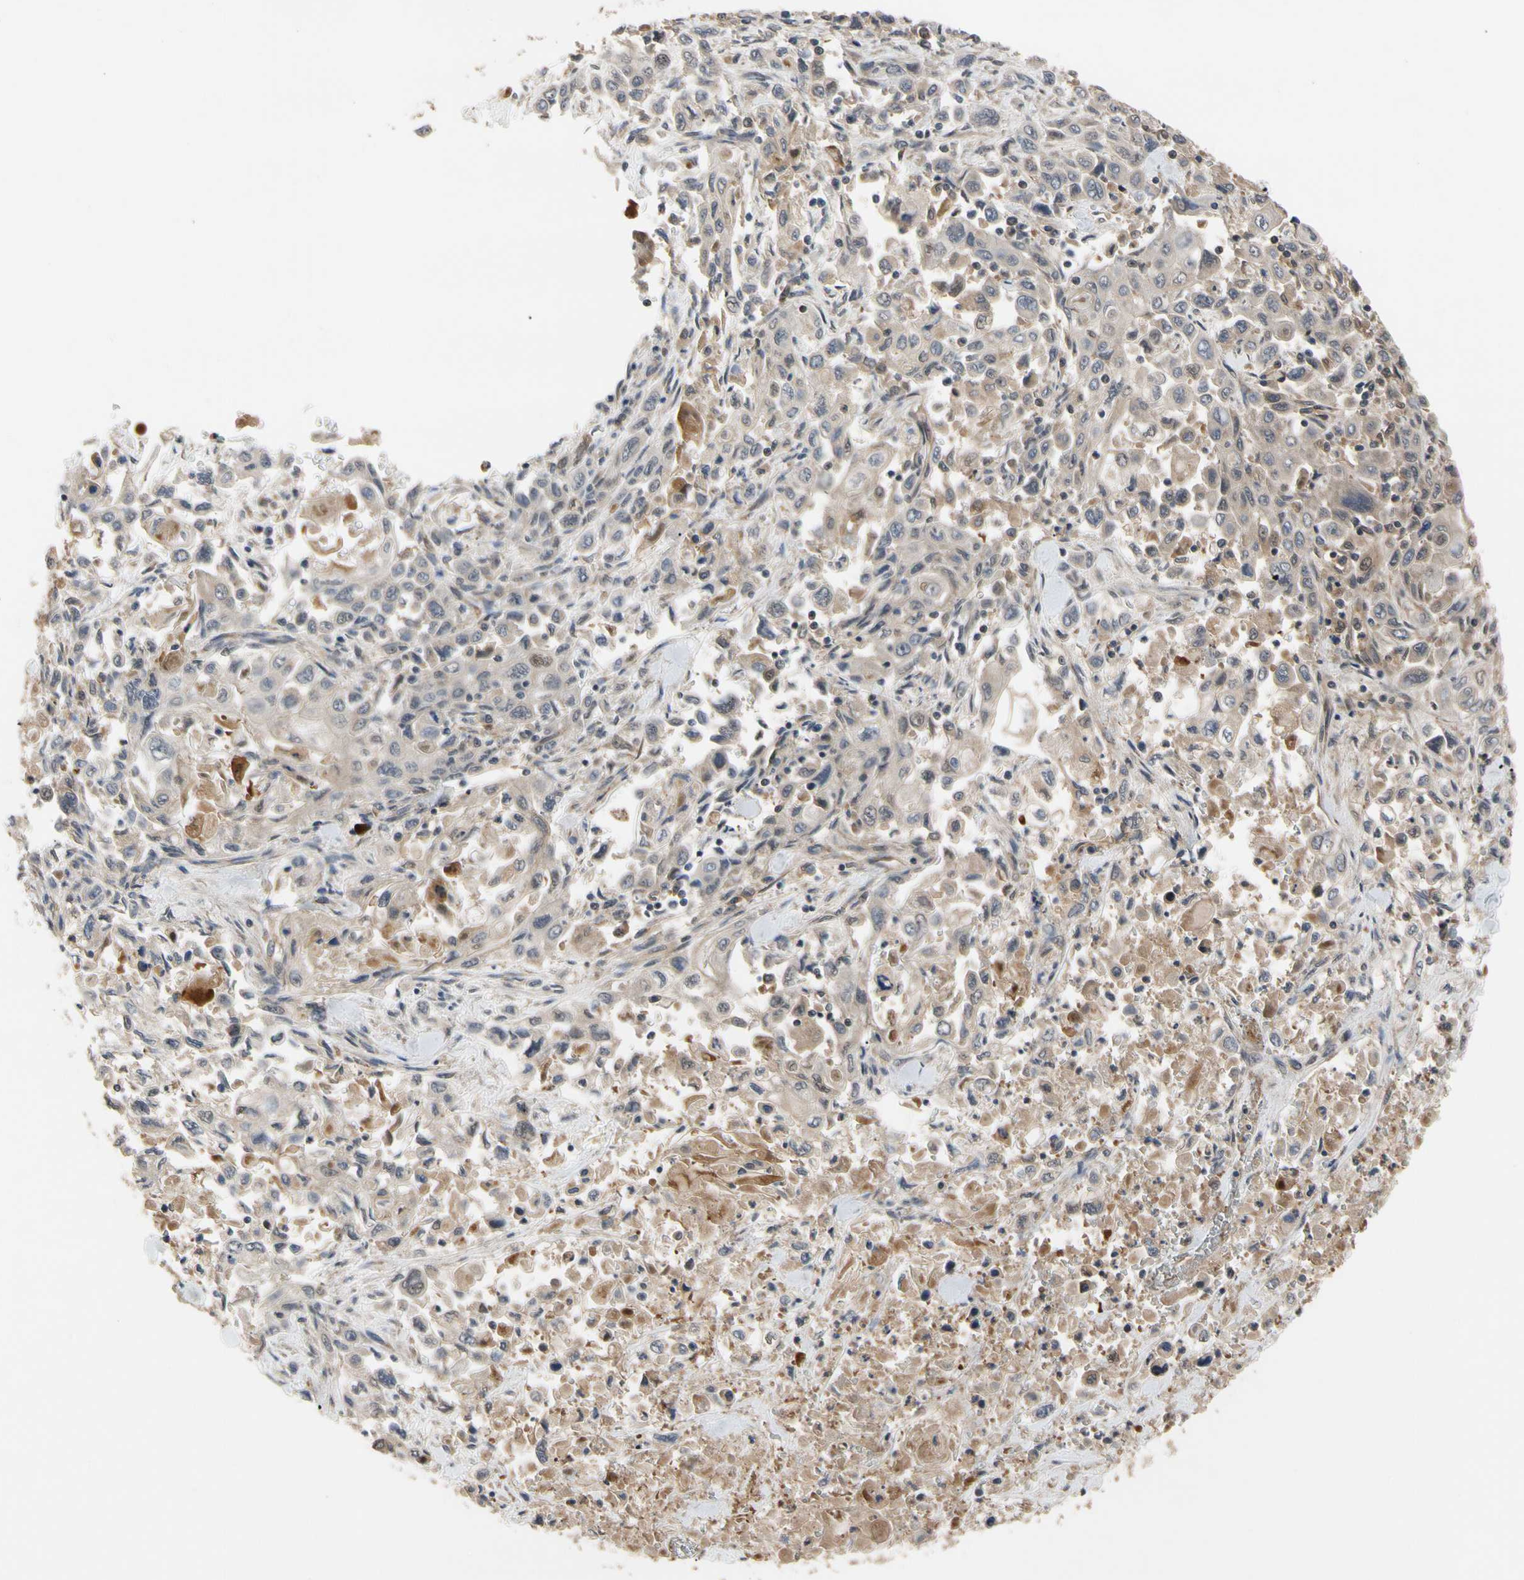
{"staining": {"intensity": "weak", "quantity": ">75%", "location": "cytoplasmic/membranous"}, "tissue": "pancreatic cancer", "cell_type": "Tumor cells", "image_type": "cancer", "snomed": [{"axis": "morphology", "description": "Adenocarcinoma, NOS"}, {"axis": "topography", "description": "Pancreas"}], "caption": "Tumor cells reveal low levels of weak cytoplasmic/membranous staining in about >75% of cells in adenocarcinoma (pancreatic).", "gene": "CYTIP", "patient": {"sex": "male", "age": 70}}